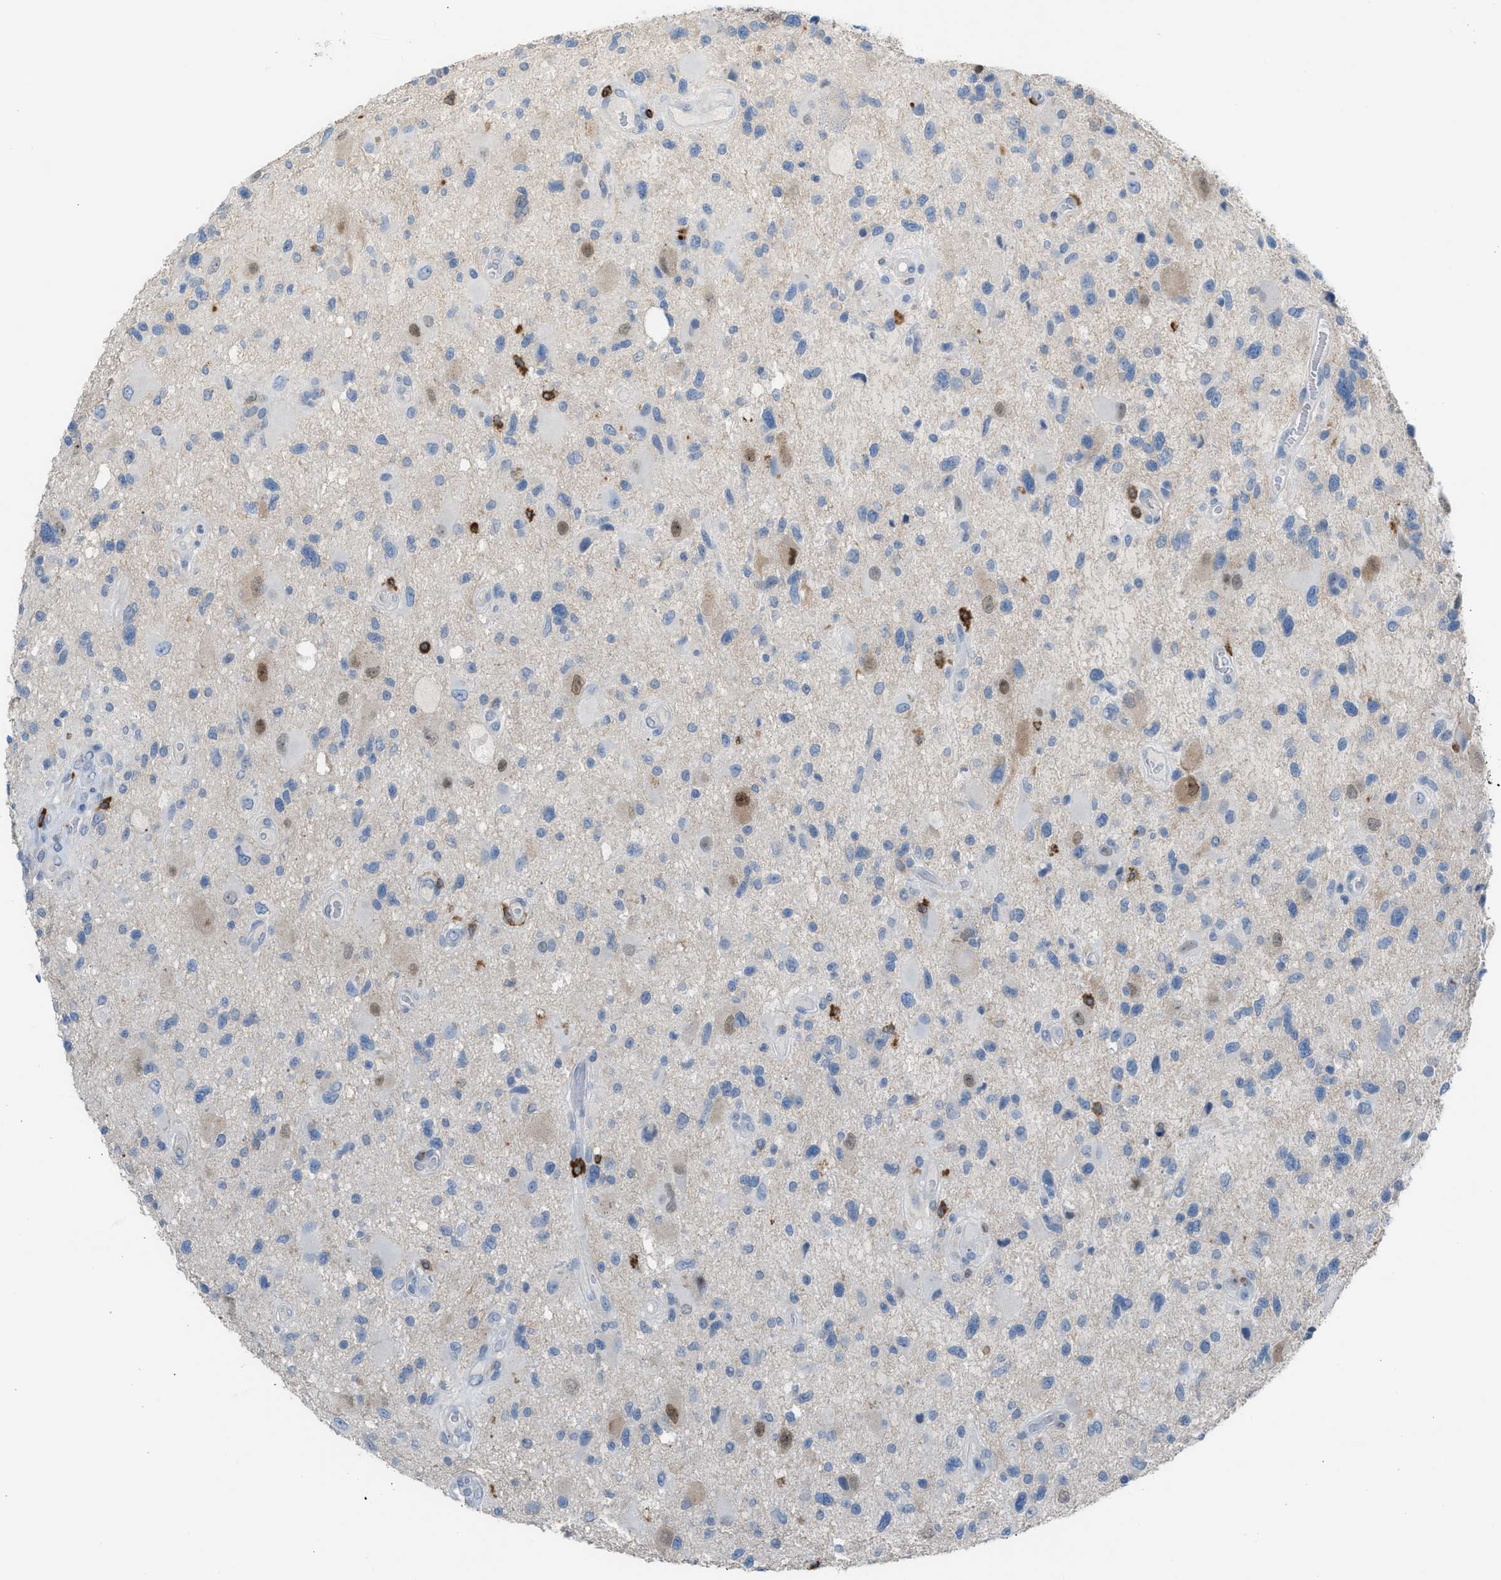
{"staining": {"intensity": "weak", "quantity": "<25%", "location": "cytoplasmic/membranous,nuclear"}, "tissue": "glioma", "cell_type": "Tumor cells", "image_type": "cancer", "snomed": [{"axis": "morphology", "description": "Glioma, malignant, High grade"}, {"axis": "topography", "description": "Brain"}], "caption": "Photomicrograph shows no significant protein staining in tumor cells of glioma. (DAB immunohistochemistry, high magnification).", "gene": "CLEC10A", "patient": {"sex": "male", "age": 33}}